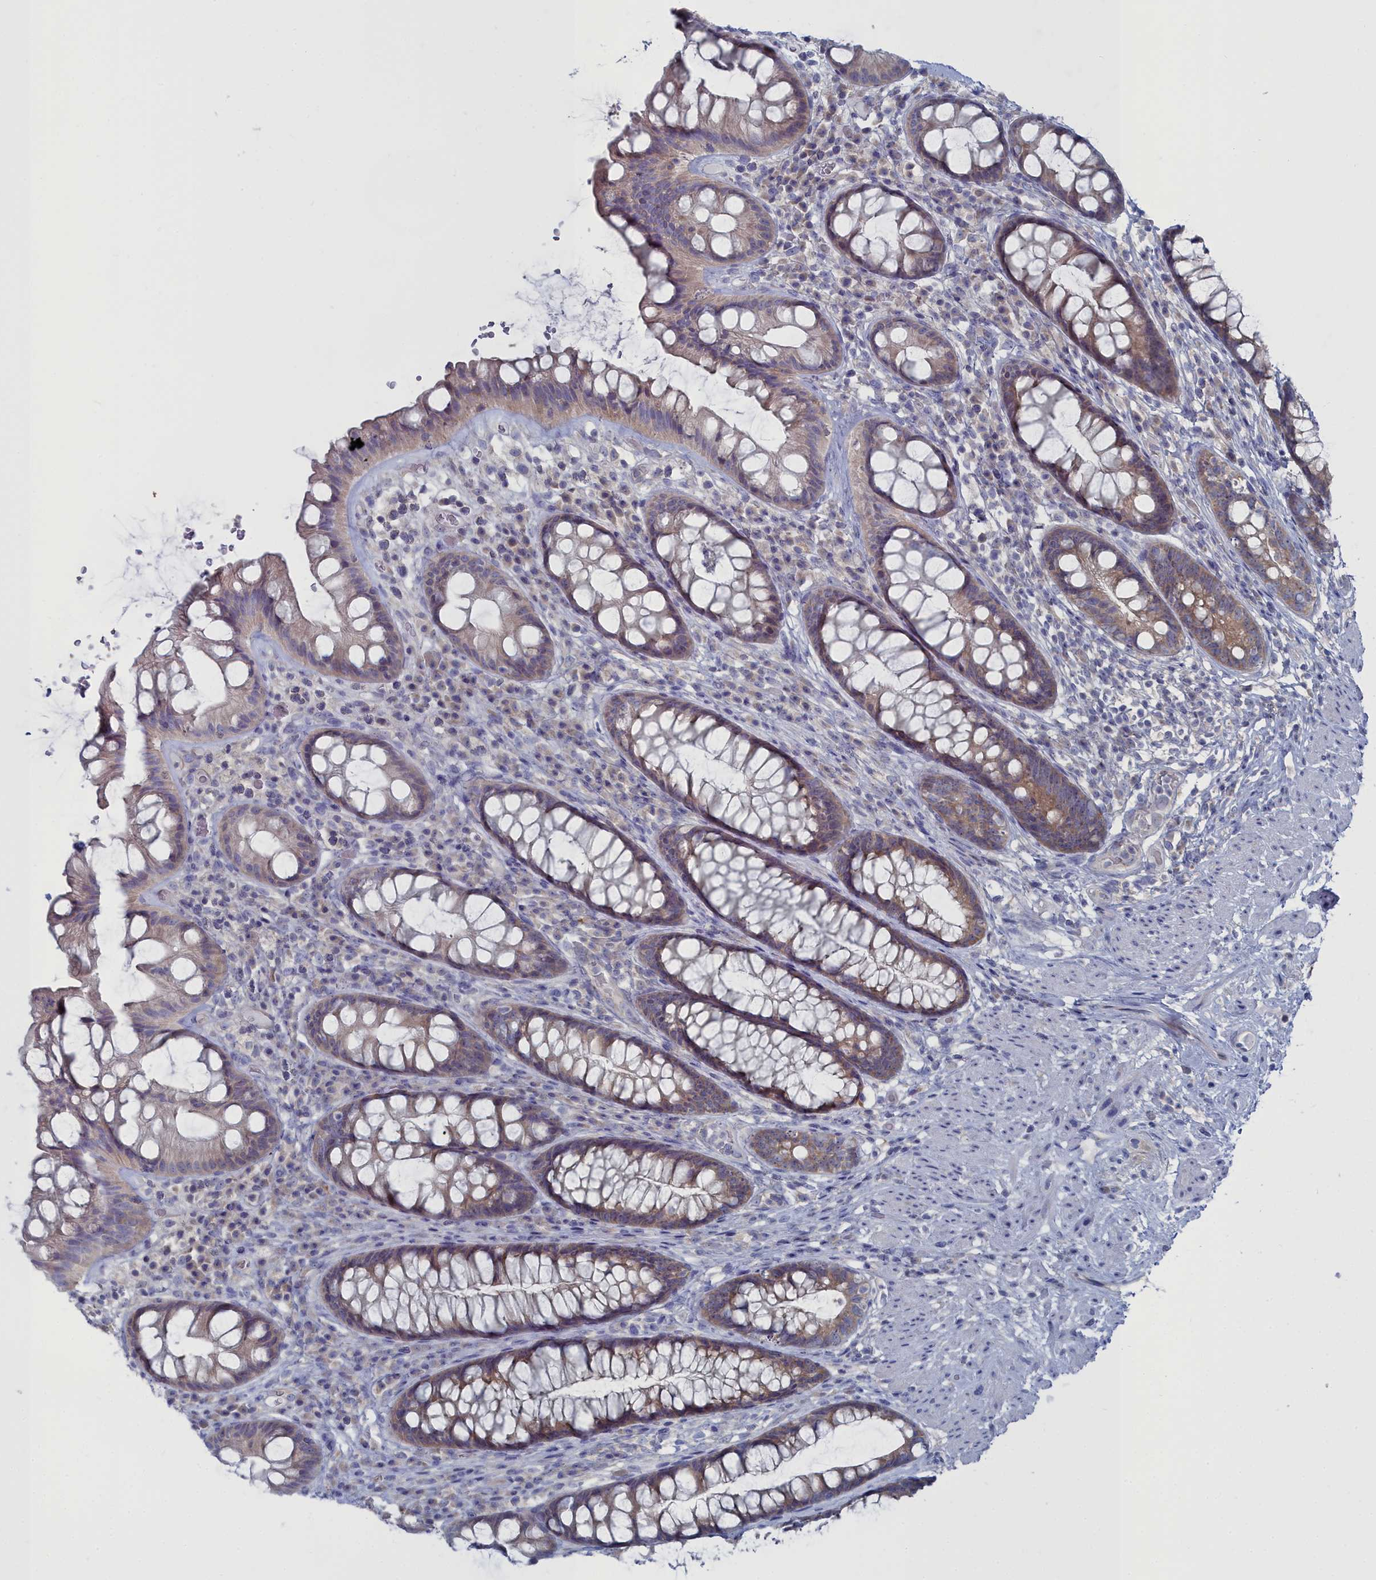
{"staining": {"intensity": "moderate", "quantity": "25%-75%", "location": "cytoplasmic/membranous"}, "tissue": "rectum", "cell_type": "Glandular cells", "image_type": "normal", "snomed": [{"axis": "morphology", "description": "Normal tissue, NOS"}, {"axis": "topography", "description": "Rectum"}], "caption": "A histopathology image showing moderate cytoplasmic/membranous positivity in about 25%-75% of glandular cells in normal rectum, as visualized by brown immunohistochemical staining.", "gene": "CCDC149", "patient": {"sex": "male", "age": 74}}